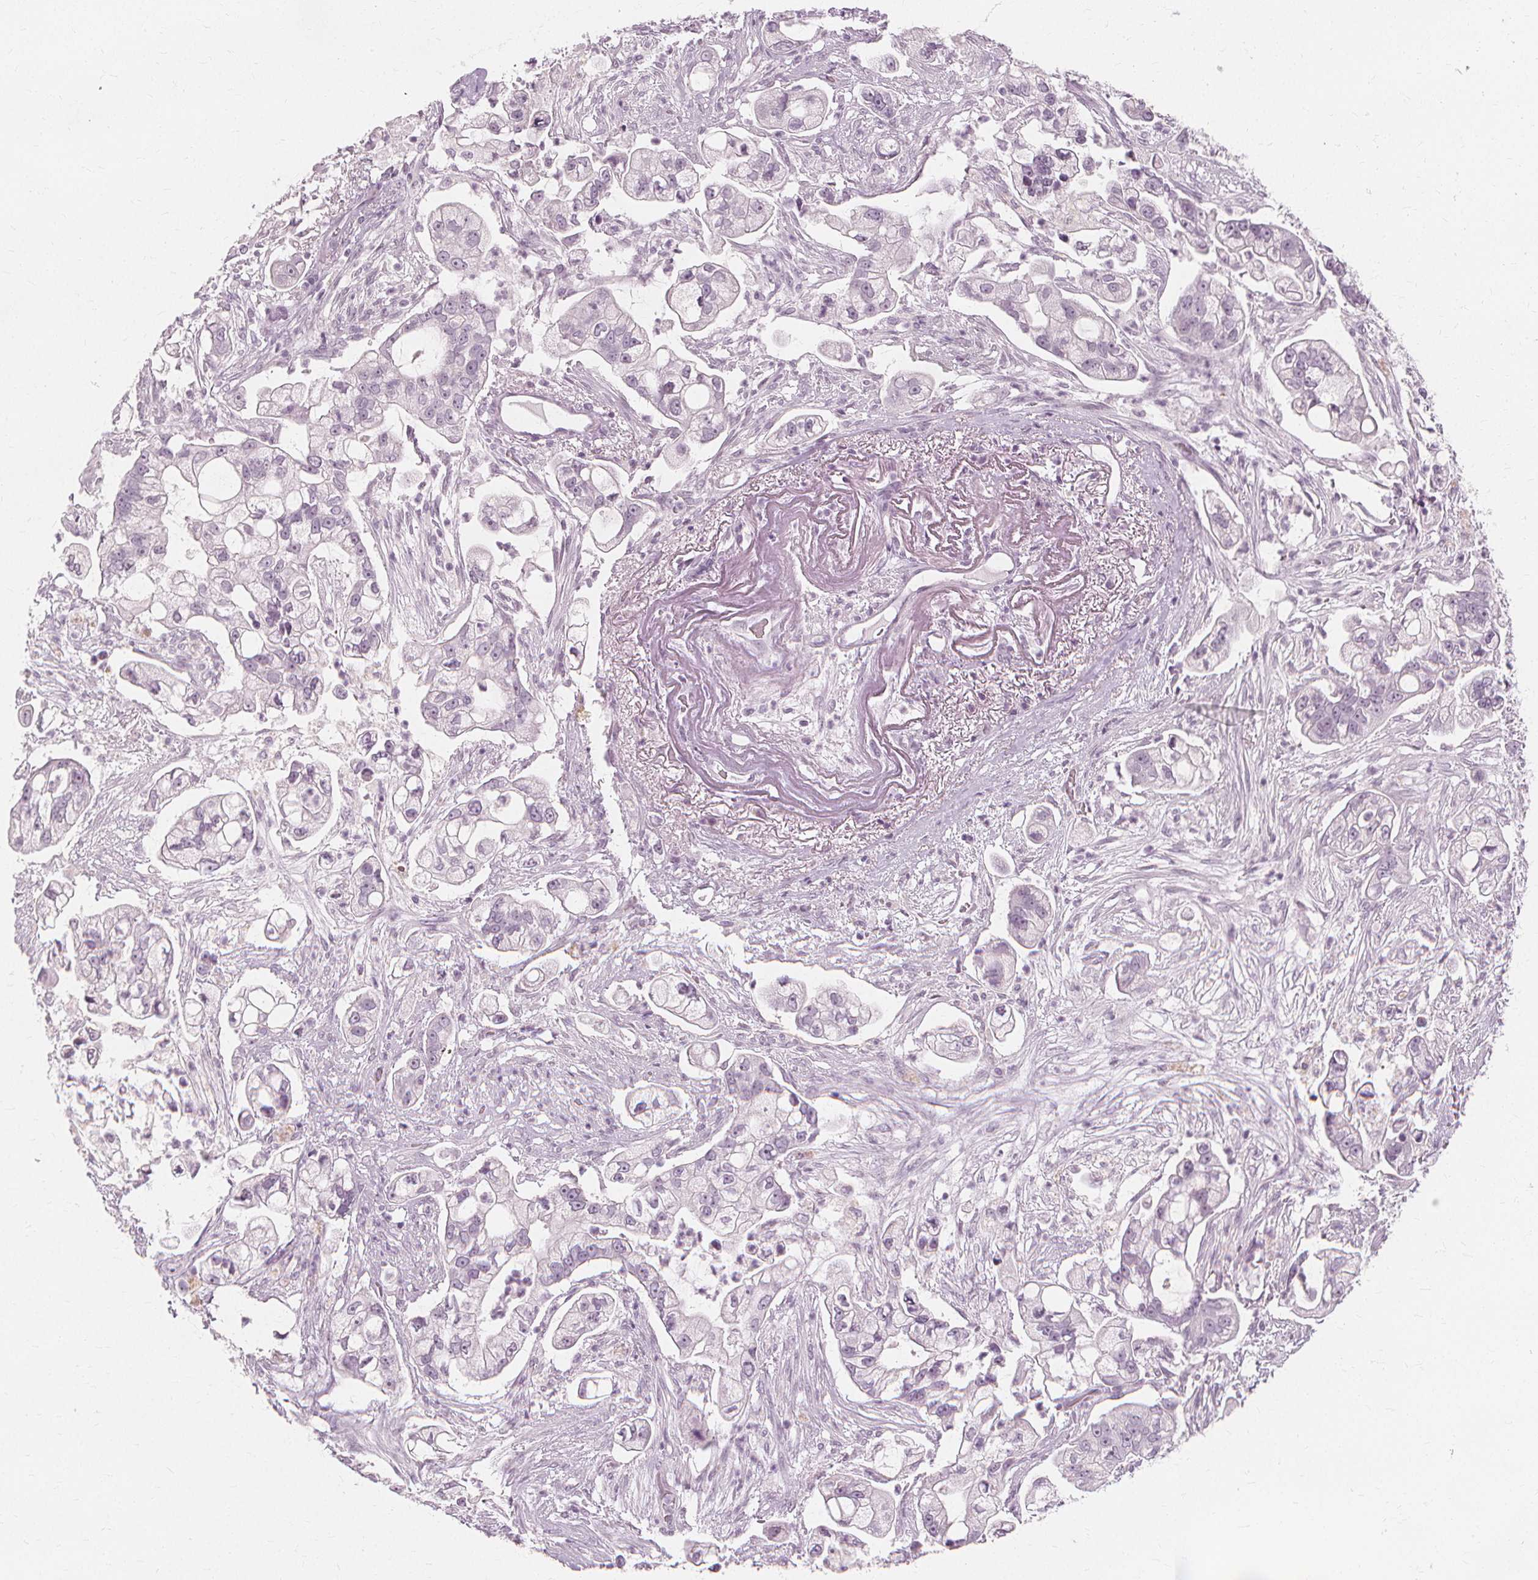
{"staining": {"intensity": "negative", "quantity": "none", "location": "none"}, "tissue": "pancreatic cancer", "cell_type": "Tumor cells", "image_type": "cancer", "snomed": [{"axis": "morphology", "description": "Adenocarcinoma, NOS"}, {"axis": "topography", "description": "Pancreas"}], "caption": "High power microscopy photomicrograph of an IHC image of adenocarcinoma (pancreatic), revealing no significant positivity in tumor cells. Brightfield microscopy of immunohistochemistry stained with DAB (3,3'-diaminobenzidine) (brown) and hematoxylin (blue), captured at high magnification.", "gene": "NXPE1", "patient": {"sex": "female", "age": 69}}